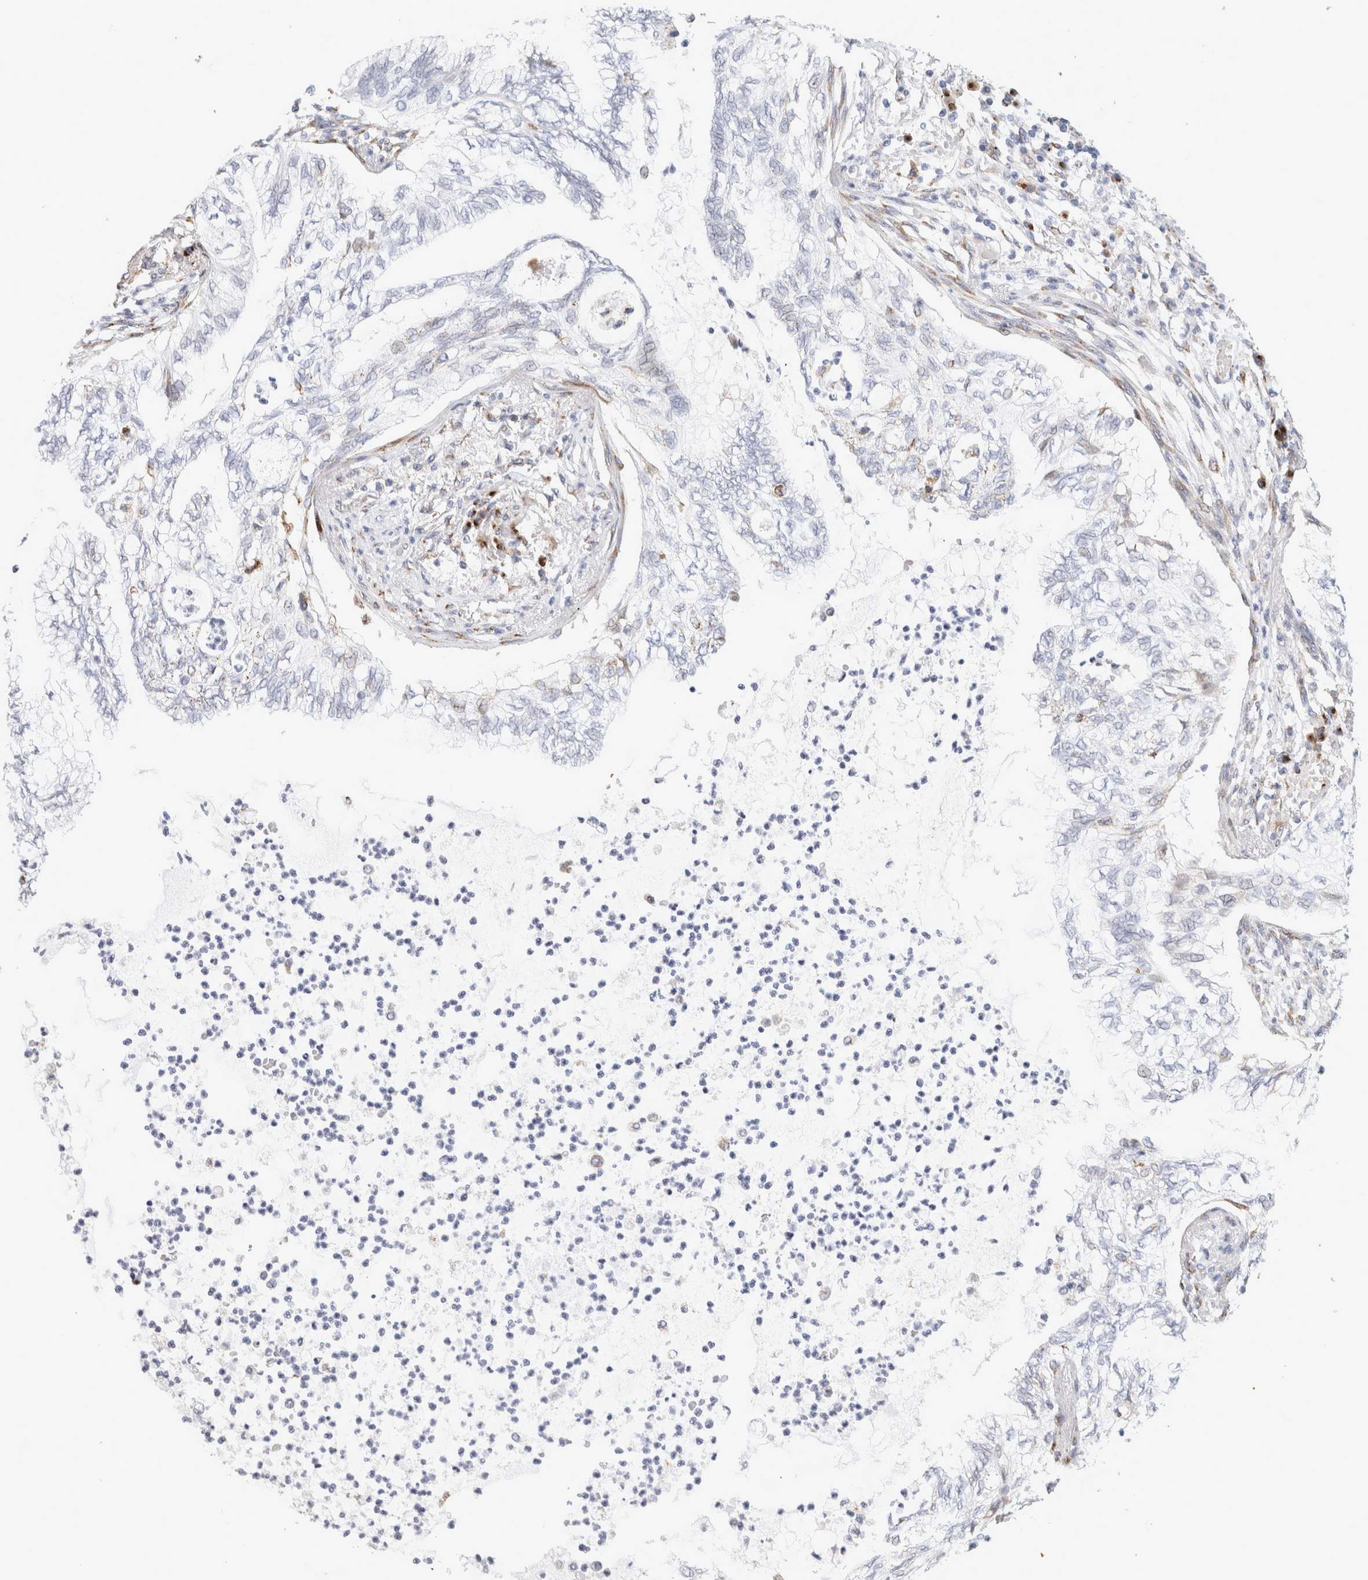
{"staining": {"intensity": "negative", "quantity": "none", "location": "none"}, "tissue": "lung cancer", "cell_type": "Tumor cells", "image_type": "cancer", "snomed": [{"axis": "morphology", "description": "Normal tissue, NOS"}, {"axis": "morphology", "description": "Adenocarcinoma, NOS"}, {"axis": "topography", "description": "Bronchus"}, {"axis": "topography", "description": "Lung"}], "caption": "DAB immunohistochemical staining of human adenocarcinoma (lung) demonstrates no significant expression in tumor cells.", "gene": "MCFD2", "patient": {"sex": "female", "age": 70}}